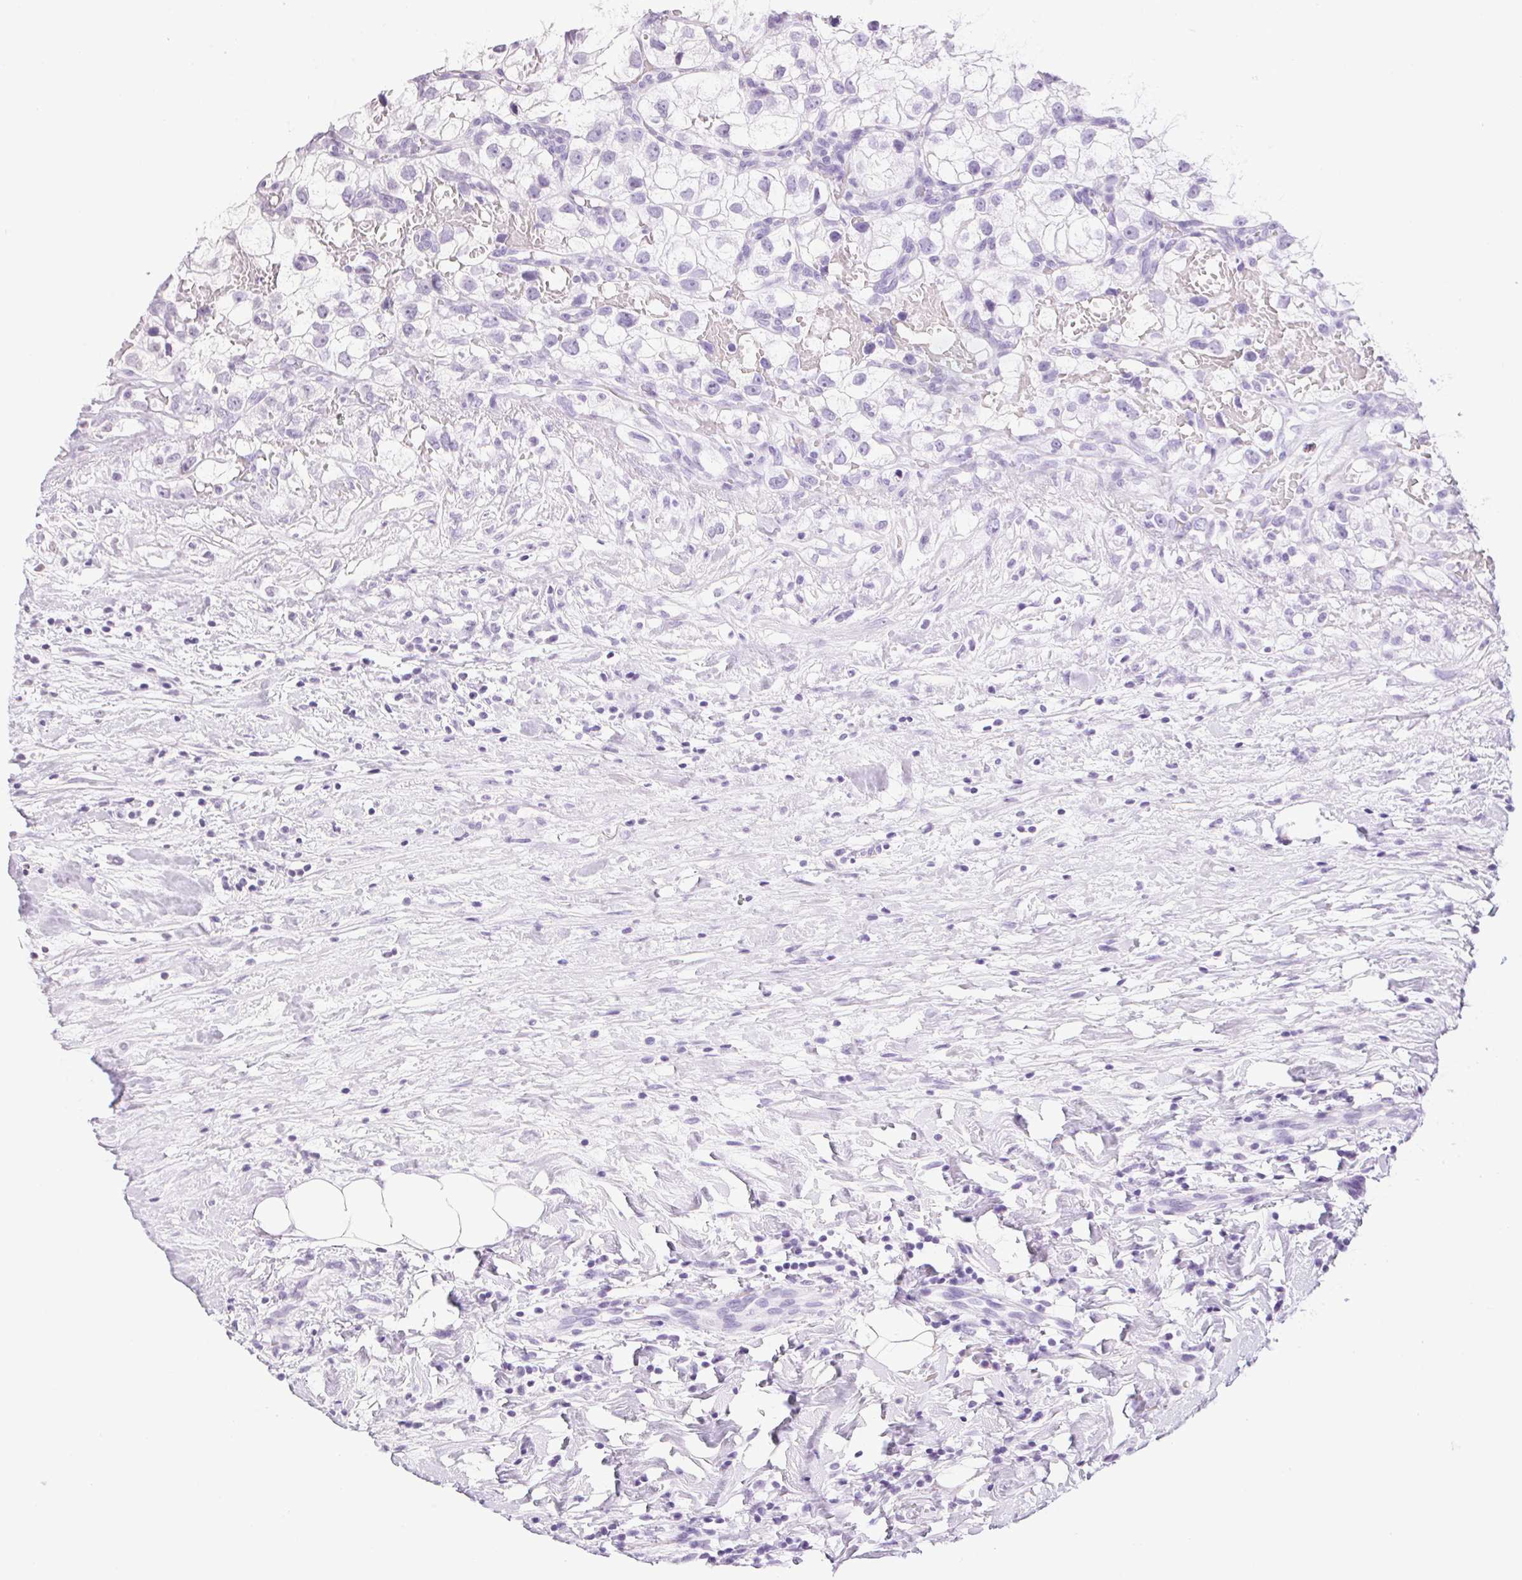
{"staining": {"intensity": "negative", "quantity": "none", "location": "none"}, "tissue": "renal cancer", "cell_type": "Tumor cells", "image_type": "cancer", "snomed": [{"axis": "morphology", "description": "Adenocarcinoma, NOS"}, {"axis": "topography", "description": "Kidney"}], "caption": "DAB (3,3'-diaminobenzidine) immunohistochemical staining of adenocarcinoma (renal) demonstrates no significant staining in tumor cells. (DAB (3,3'-diaminobenzidine) immunohistochemistry, high magnification).", "gene": "PRL", "patient": {"sex": "male", "age": 59}}